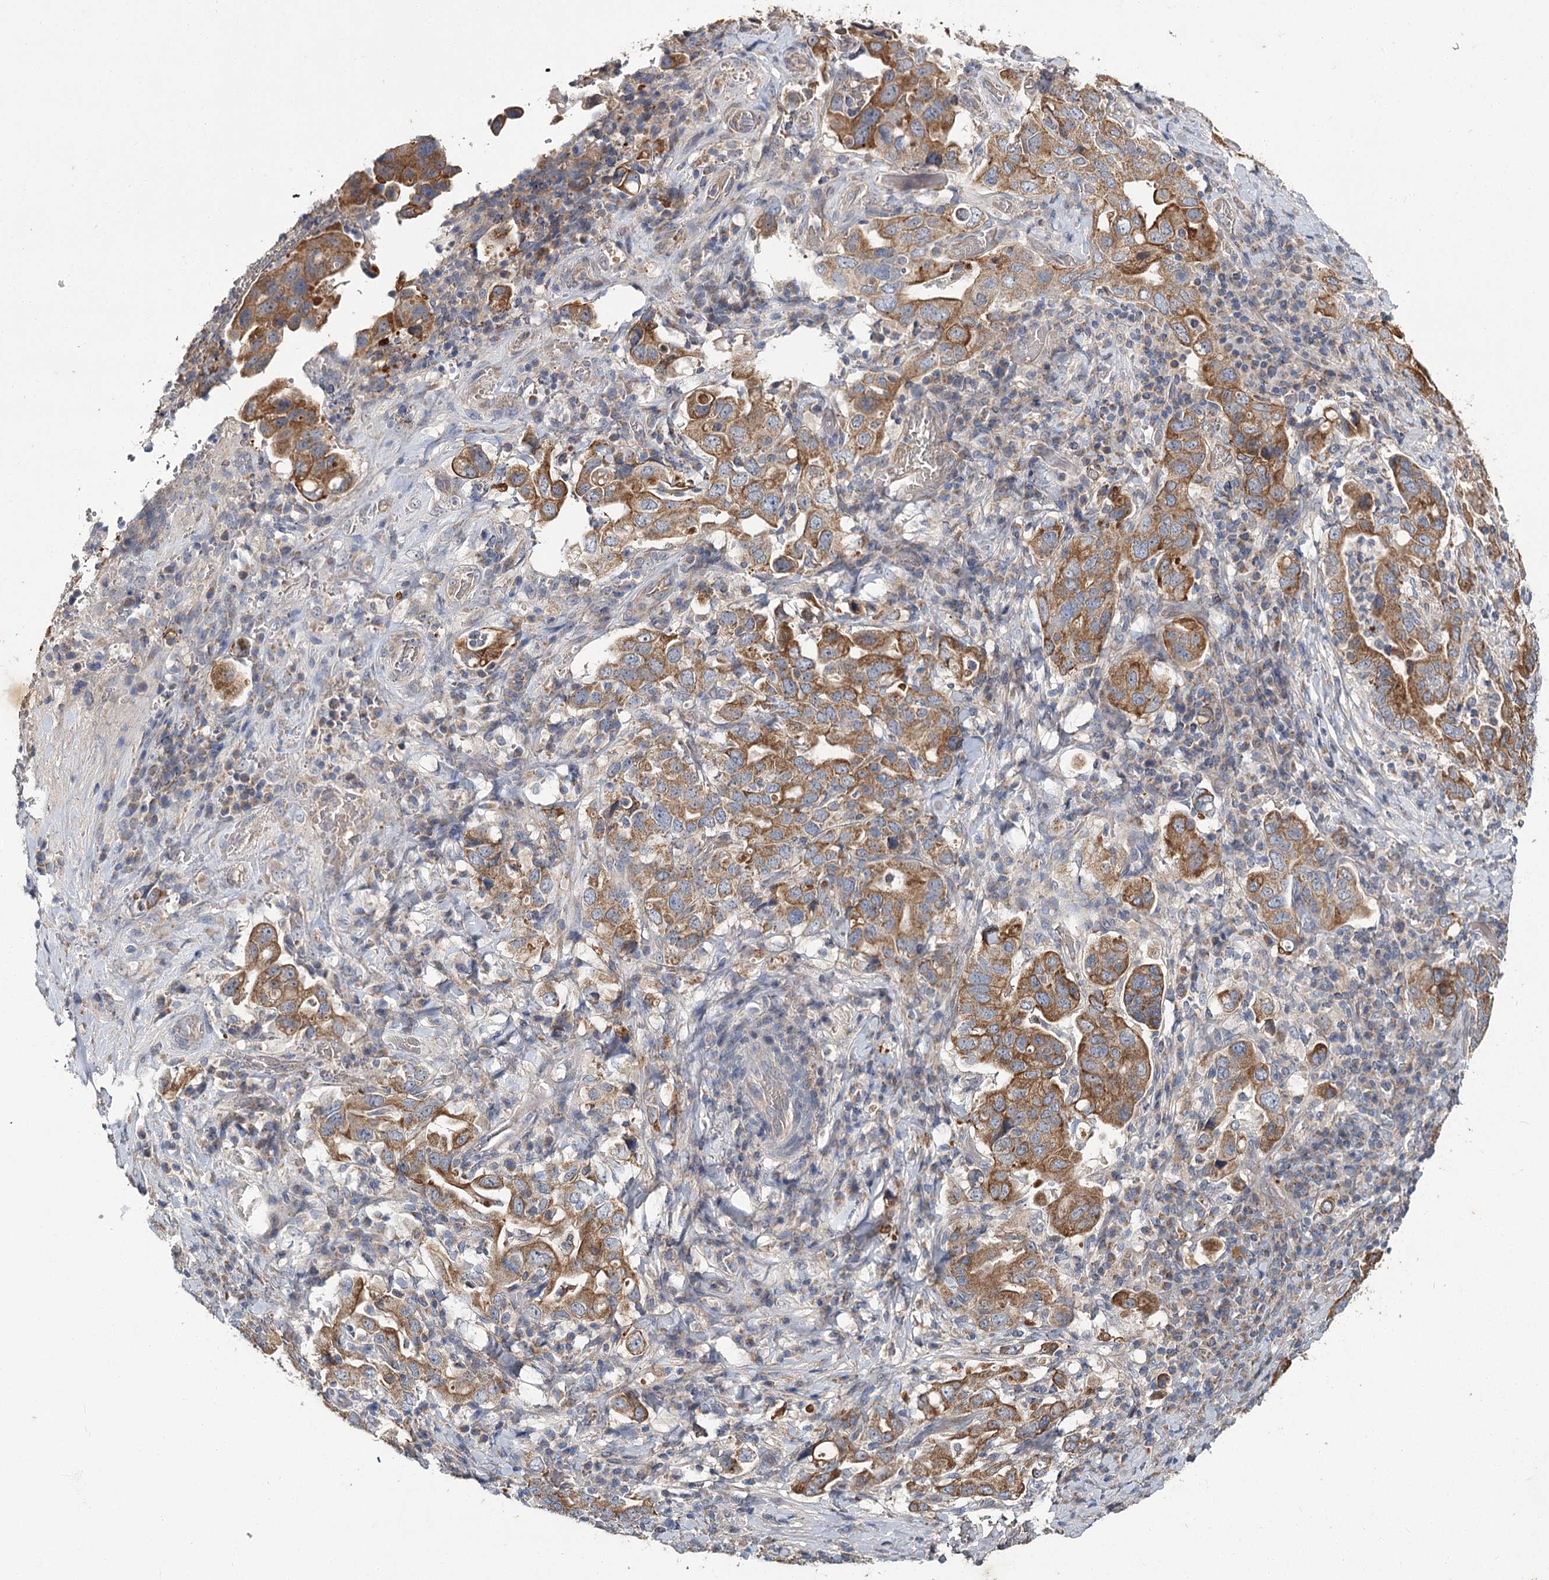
{"staining": {"intensity": "moderate", "quantity": ">75%", "location": "cytoplasmic/membranous"}, "tissue": "stomach cancer", "cell_type": "Tumor cells", "image_type": "cancer", "snomed": [{"axis": "morphology", "description": "Adenocarcinoma, NOS"}, {"axis": "topography", "description": "Stomach, upper"}], "caption": "Stomach cancer tissue demonstrates moderate cytoplasmic/membranous staining in approximately >75% of tumor cells", "gene": "MFN1", "patient": {"sex": "male", "age": 62}}